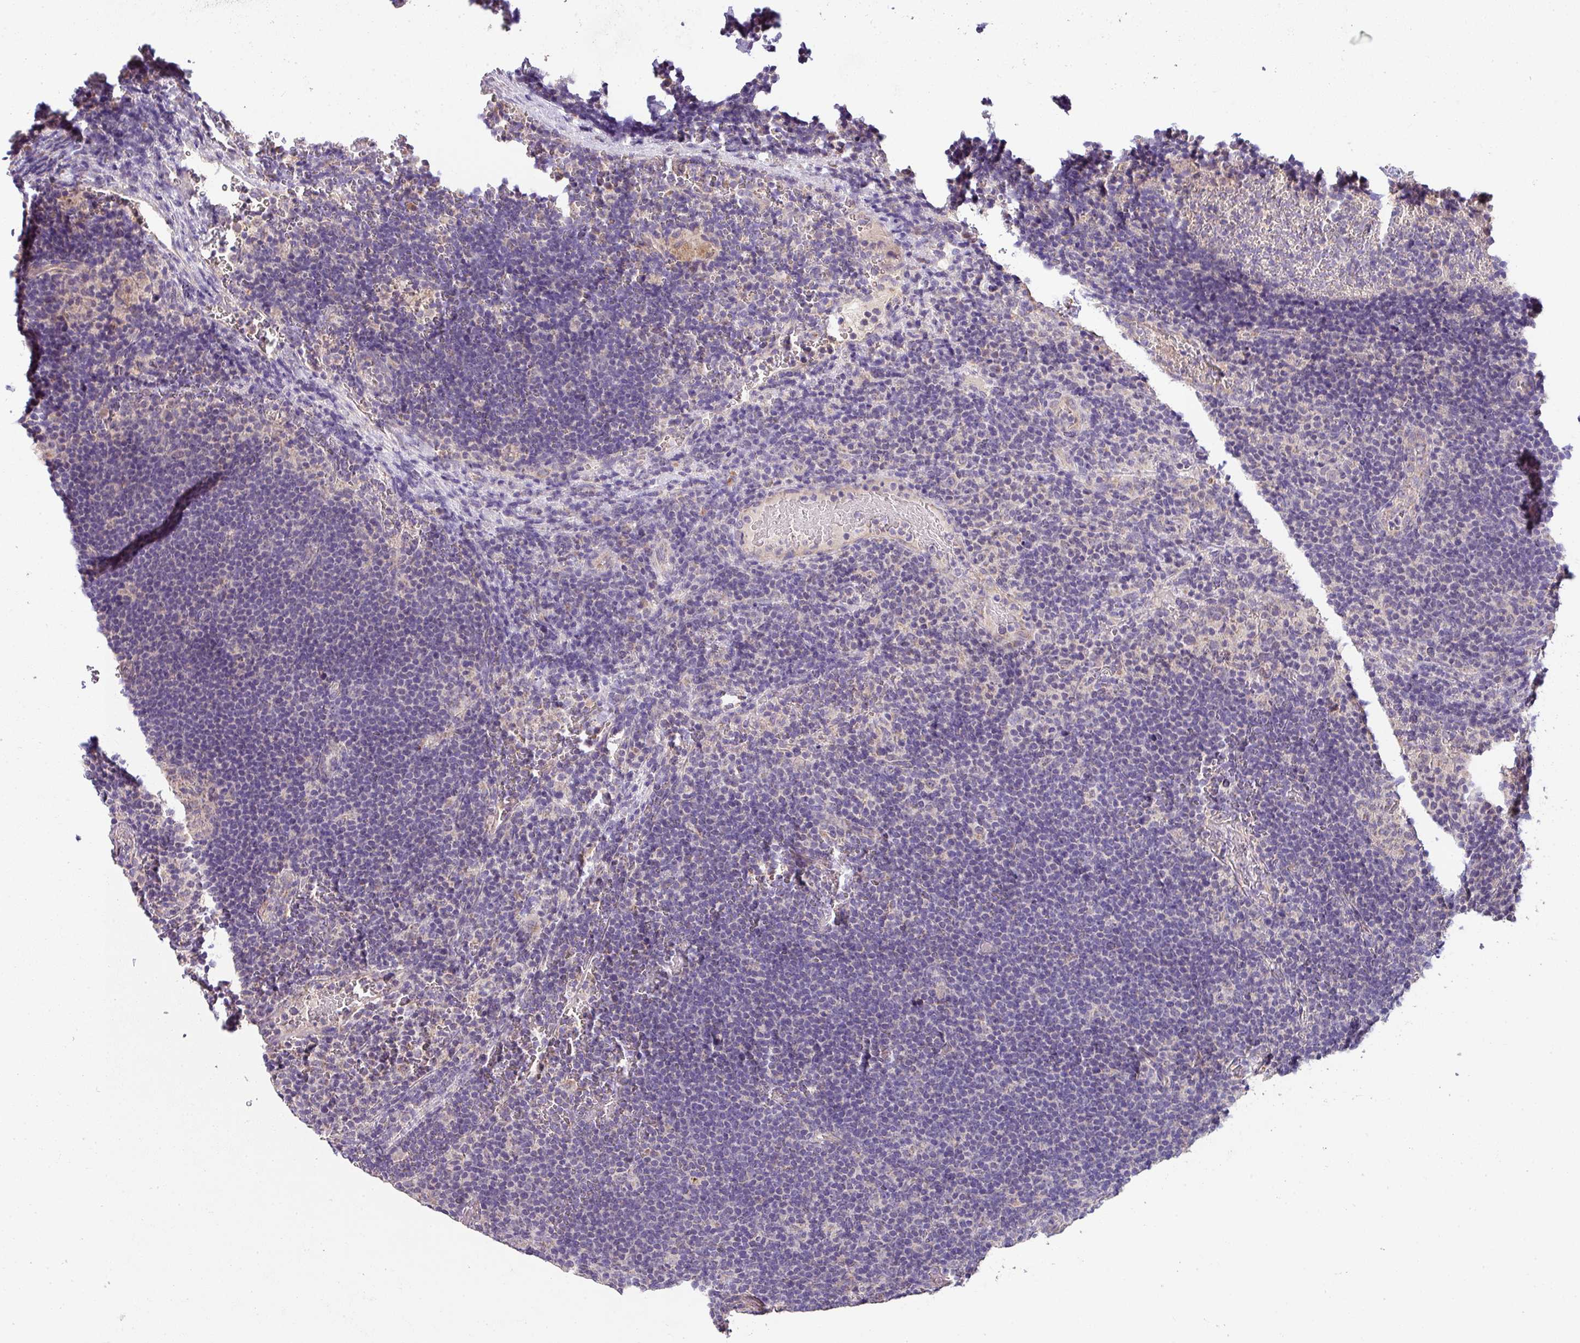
{"staining": {"intensity": "negative", "quantity": "none", "location": "none"}, "tissue": "lymphoma", "cell_type": "Tumor cells", "image_type": "cancer", "snomed": [{"axis": "morphology", "description": "Hodgkin's disease, NOS"}, {"axis": "topography", "description": "Lymph node"}], "caption": "This is an IHC histopathology image of human lymphoma. There is no staining in tumor cells.", "gene": "PALS2", "patient": {"sex": "female", "age": 57}}